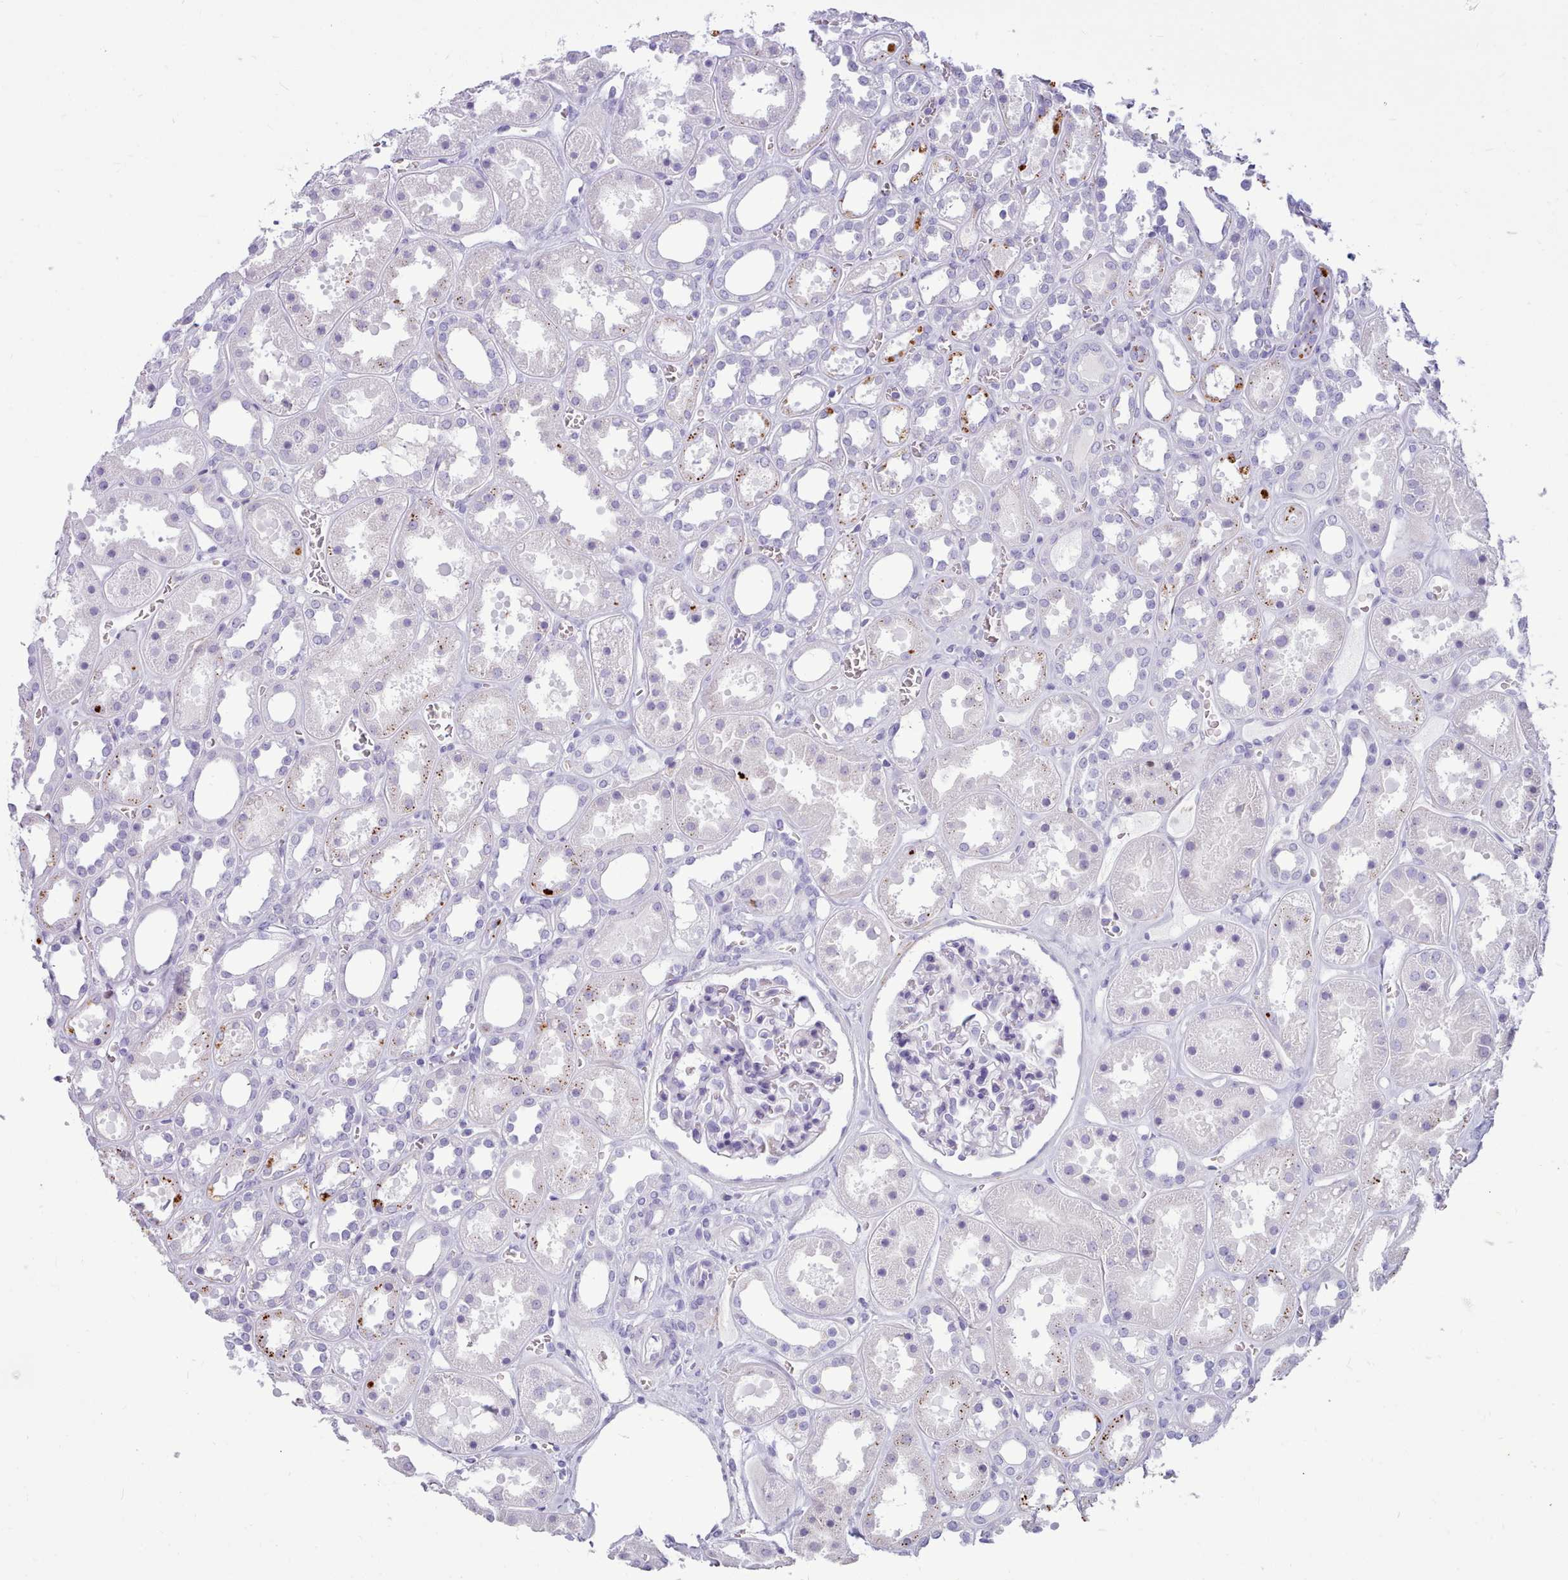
{"staining": {"intensity": "negative", "quantity": "none", "location": "none"}, "tissue": "kidney", "cell_type": "Cells in glomeruli", "image_type": "normal", "snomed": [{"axis": "morphology", "description": "Normal tissue, NOS"}, {"axis": "topography", "description": "Kidney"}], "caption": "Cells in glomeruli show no significant expression in normal kidney.", "gene": "NKX1", "patient": {"sex": "female", "age": 41}}